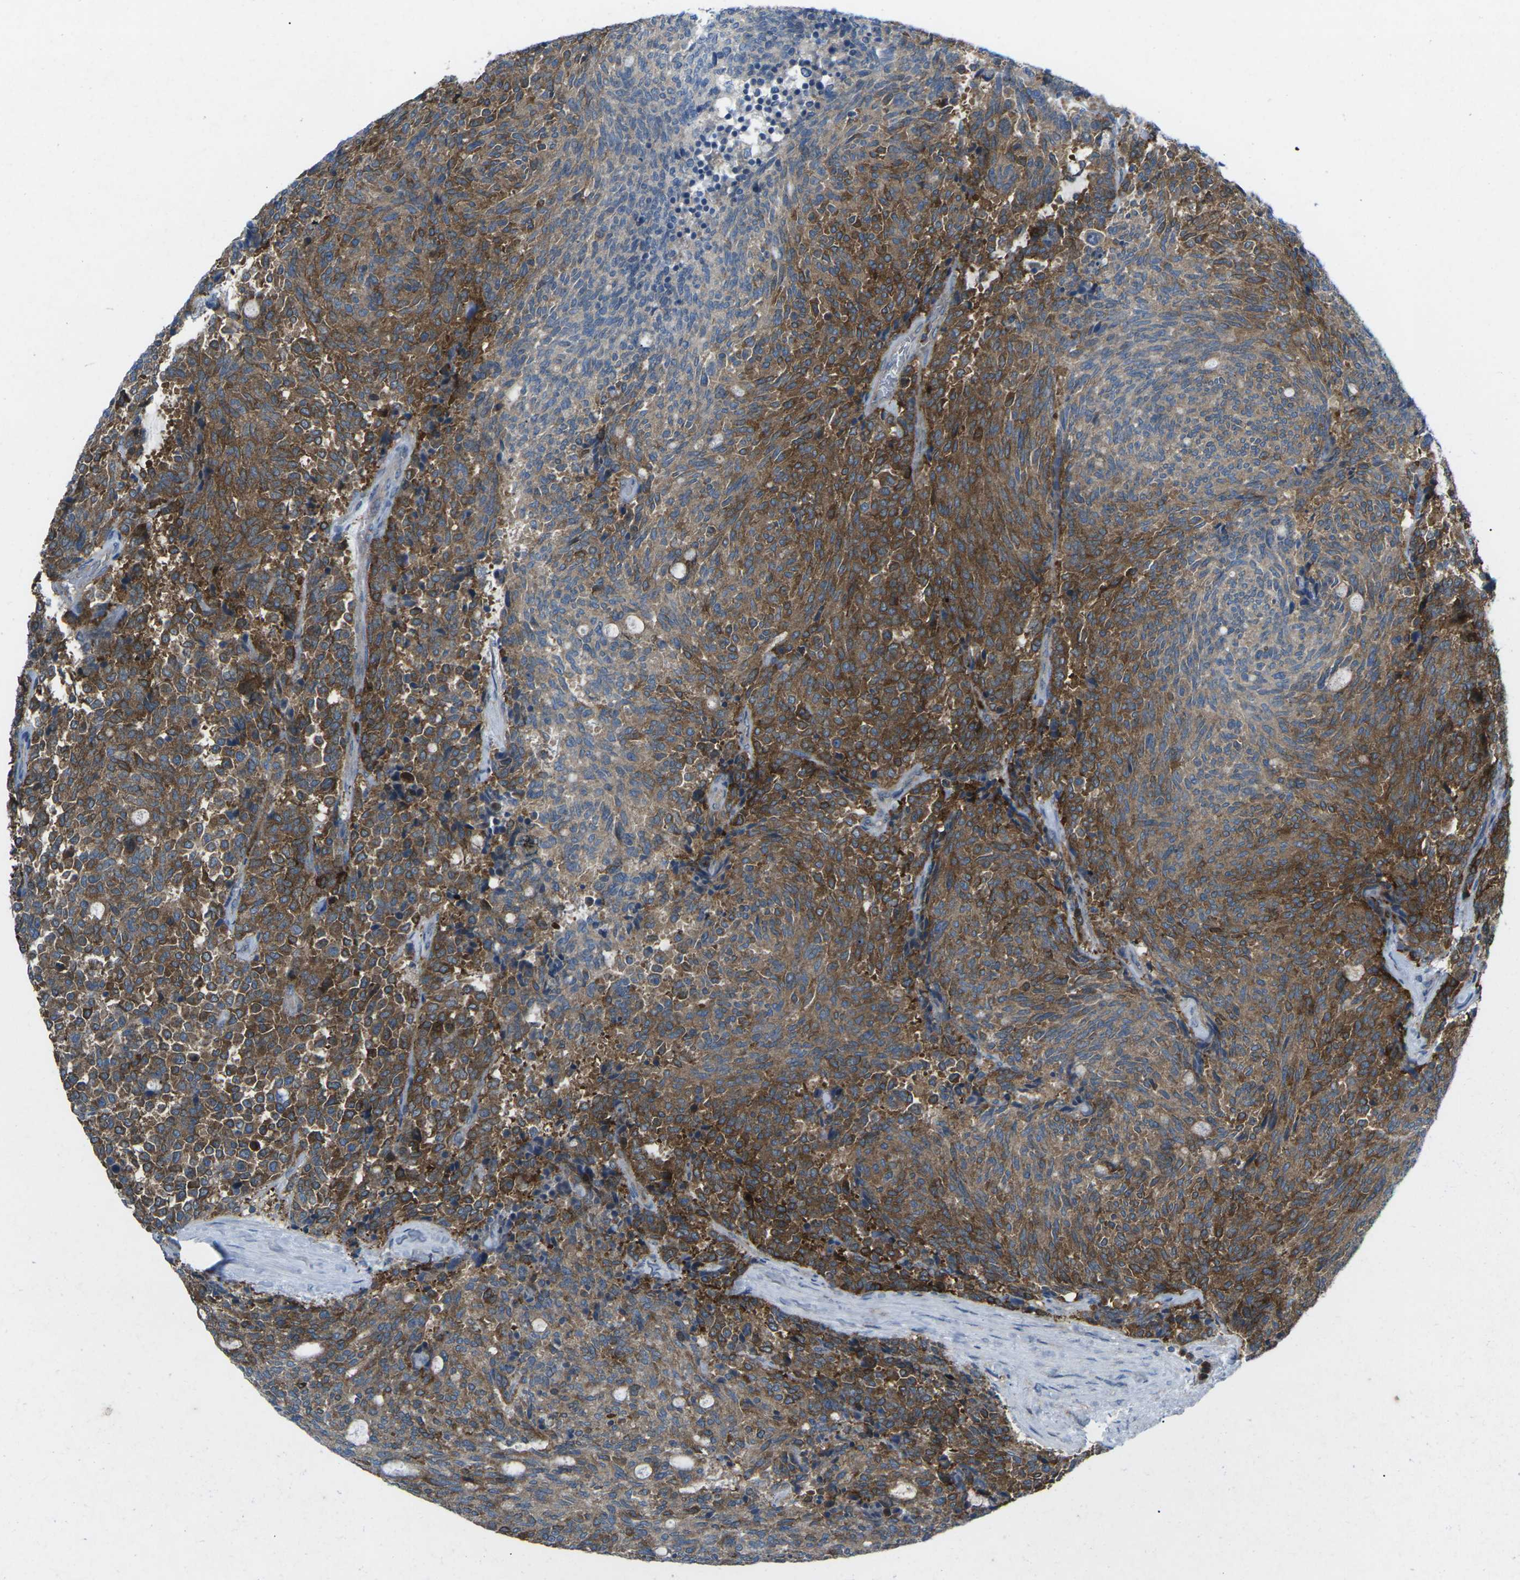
{"staining": {"intensity": "strong", "quantity": "25%-75%", "location": "cytoplasmic/membranous"}, "tissue": "carcinoid", "cell_type": "Tumor cells", "image_type": "cancer", "snomed": [{"axis": "morphology", "description": "Carcinoid, malignant, NOS"}, {"axis": "topography", "description": "Pancreas"}], "caption": "DAB (3,3'-diaminobenzidine) immunohistochemical staining of carcinoid exhibits strong cytoplasmic/membranous protein positivity in about 25%-75% of tumor cells. (DAB IHC, brown staining for protein, blue staining for nuclei).", "gene": "STK11", "patient": {"sex": "female", "age": 54}}